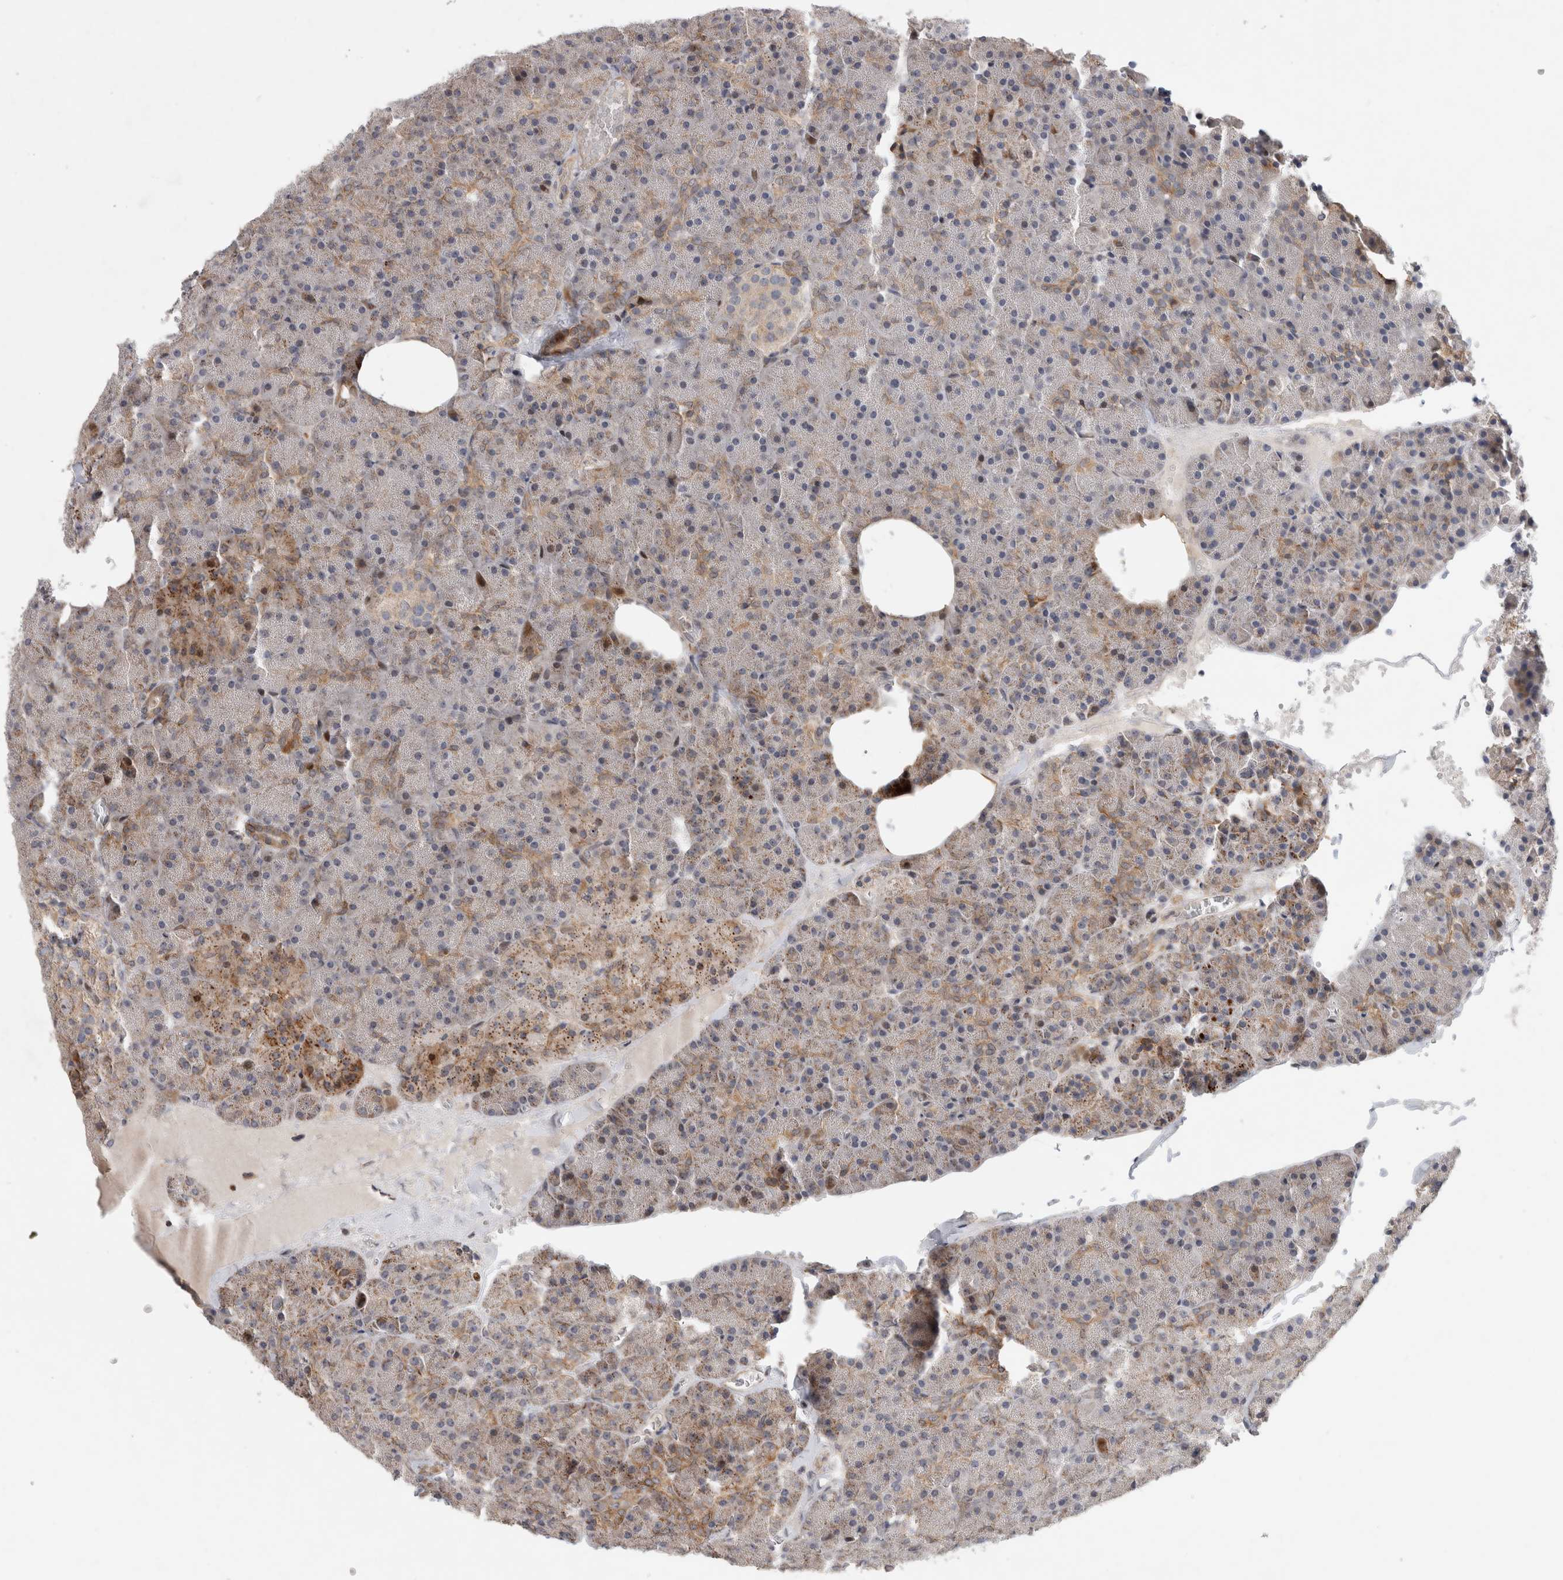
{"staining": {"intensity": "moderate", "quantity": "25%-75%", "location": "cytoplasmic/membranous"}, "tissue": "pancreas", "cell_type": "Exocrine glandular cells", "image_type": "normal", "snomed": [{"axis": "morphology", "description": "Normal tissue, NOS"}, {"axis": "morphology", "description": "Carcinoid, malignant, NOS"}, {"axis": "topography", "description": "Pancreas"}], "caption": "Immunohistochemistry (IHC) of benign human pancreas reveals medium levels of moderate cytoplasmic/membranous expression in approximately 25%-75% of exocrine glandular cells. Nuclei are stained in blue.", "gene": "INSRR", "patient": {"sex": "female", "age": 35}}